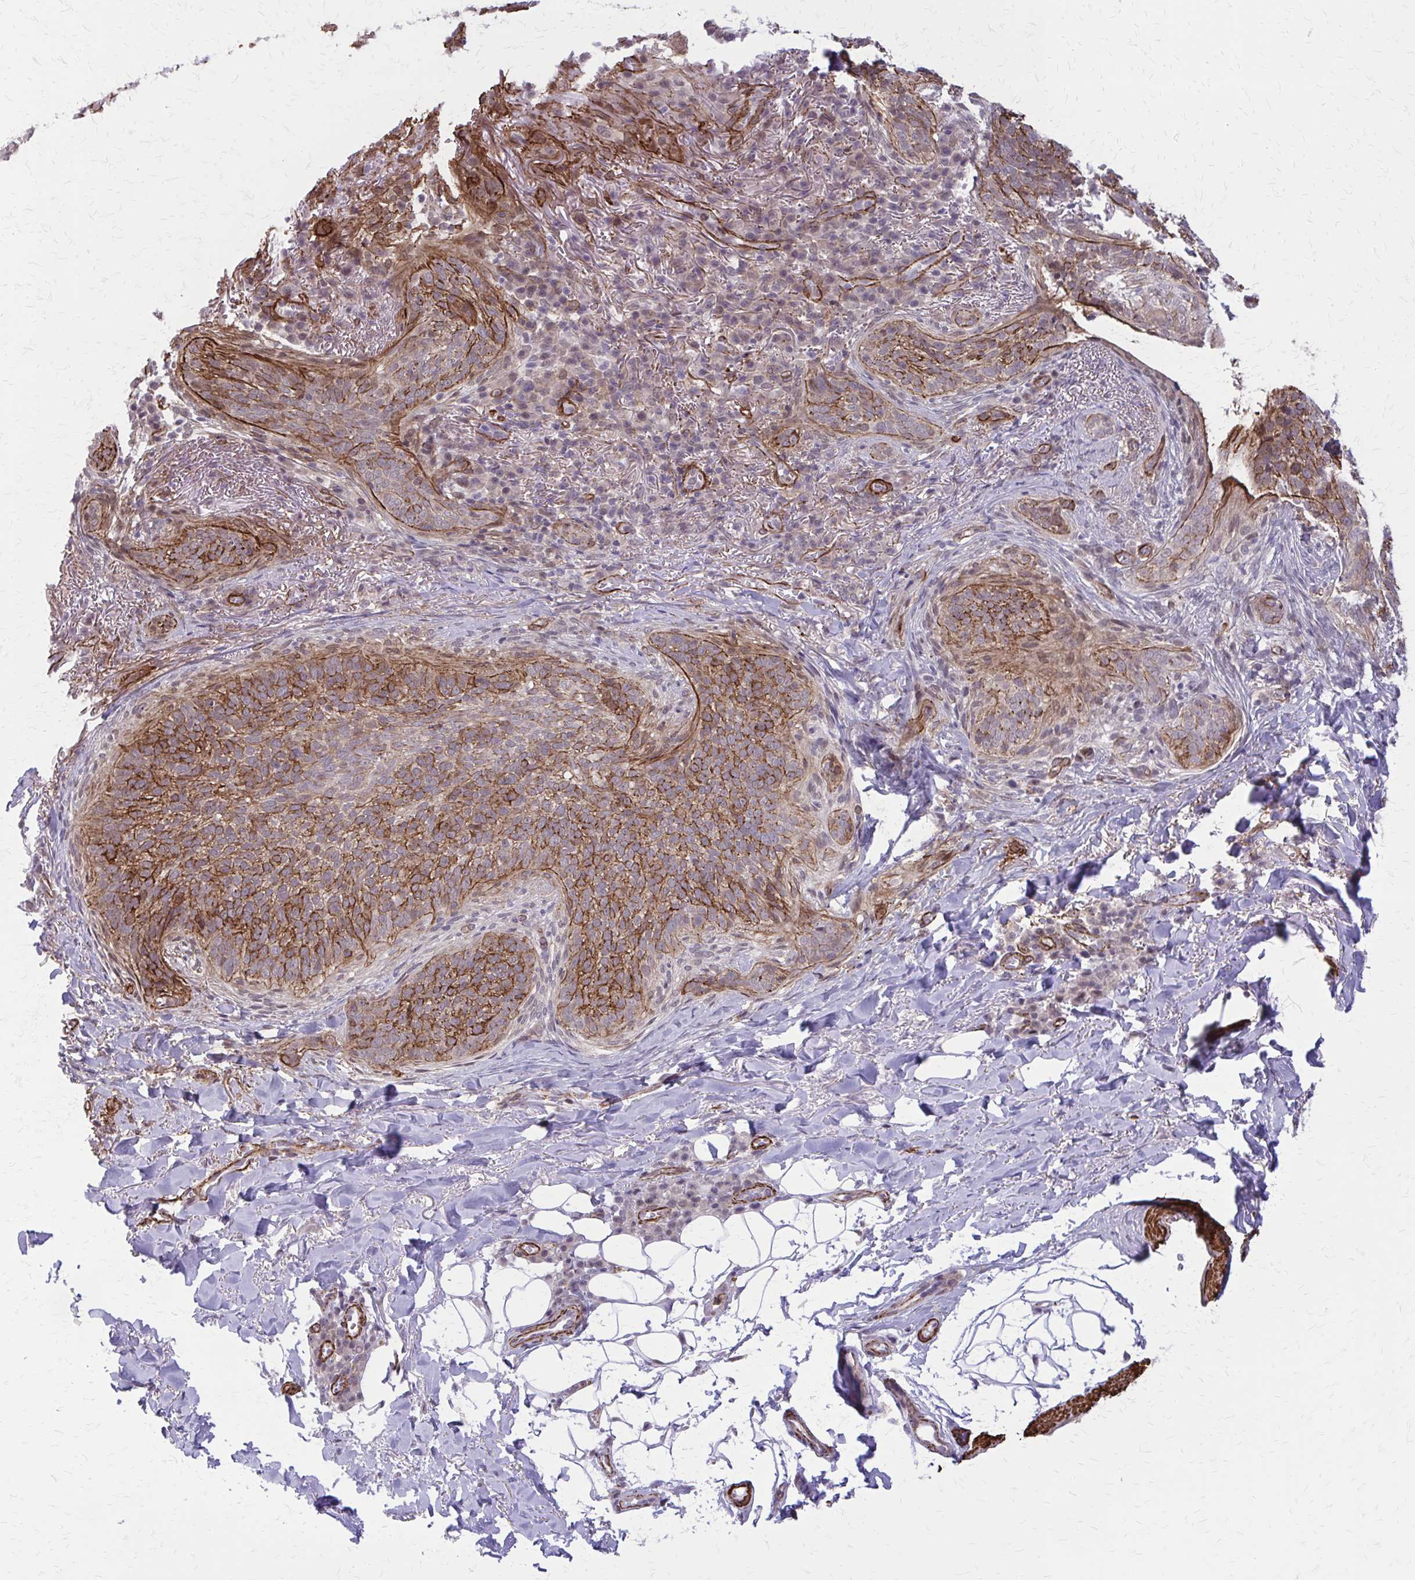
{"staining": {"intensity": "strong", "quantity": ">75%", "location": "cytoplasmic/membranous"}, "tissue": "skin cancer", "cell_type": "Tumor cells", "image_type": "cancer", "snomed": [{"axis": "morphology", "description": "Basal cell carcinoma"}, {"axis": "topography", "description": "Skin"}, {"axis": "topography", "description": "Skin of head"}], "caption": "This image shows immunohistochemistry staining of human skin cancer, with high strong cytoplasmic/membranous staining in about >75% of tumor cells.", "gene": "NRBF2", "patient": {"sex": "male", "age": 62}}